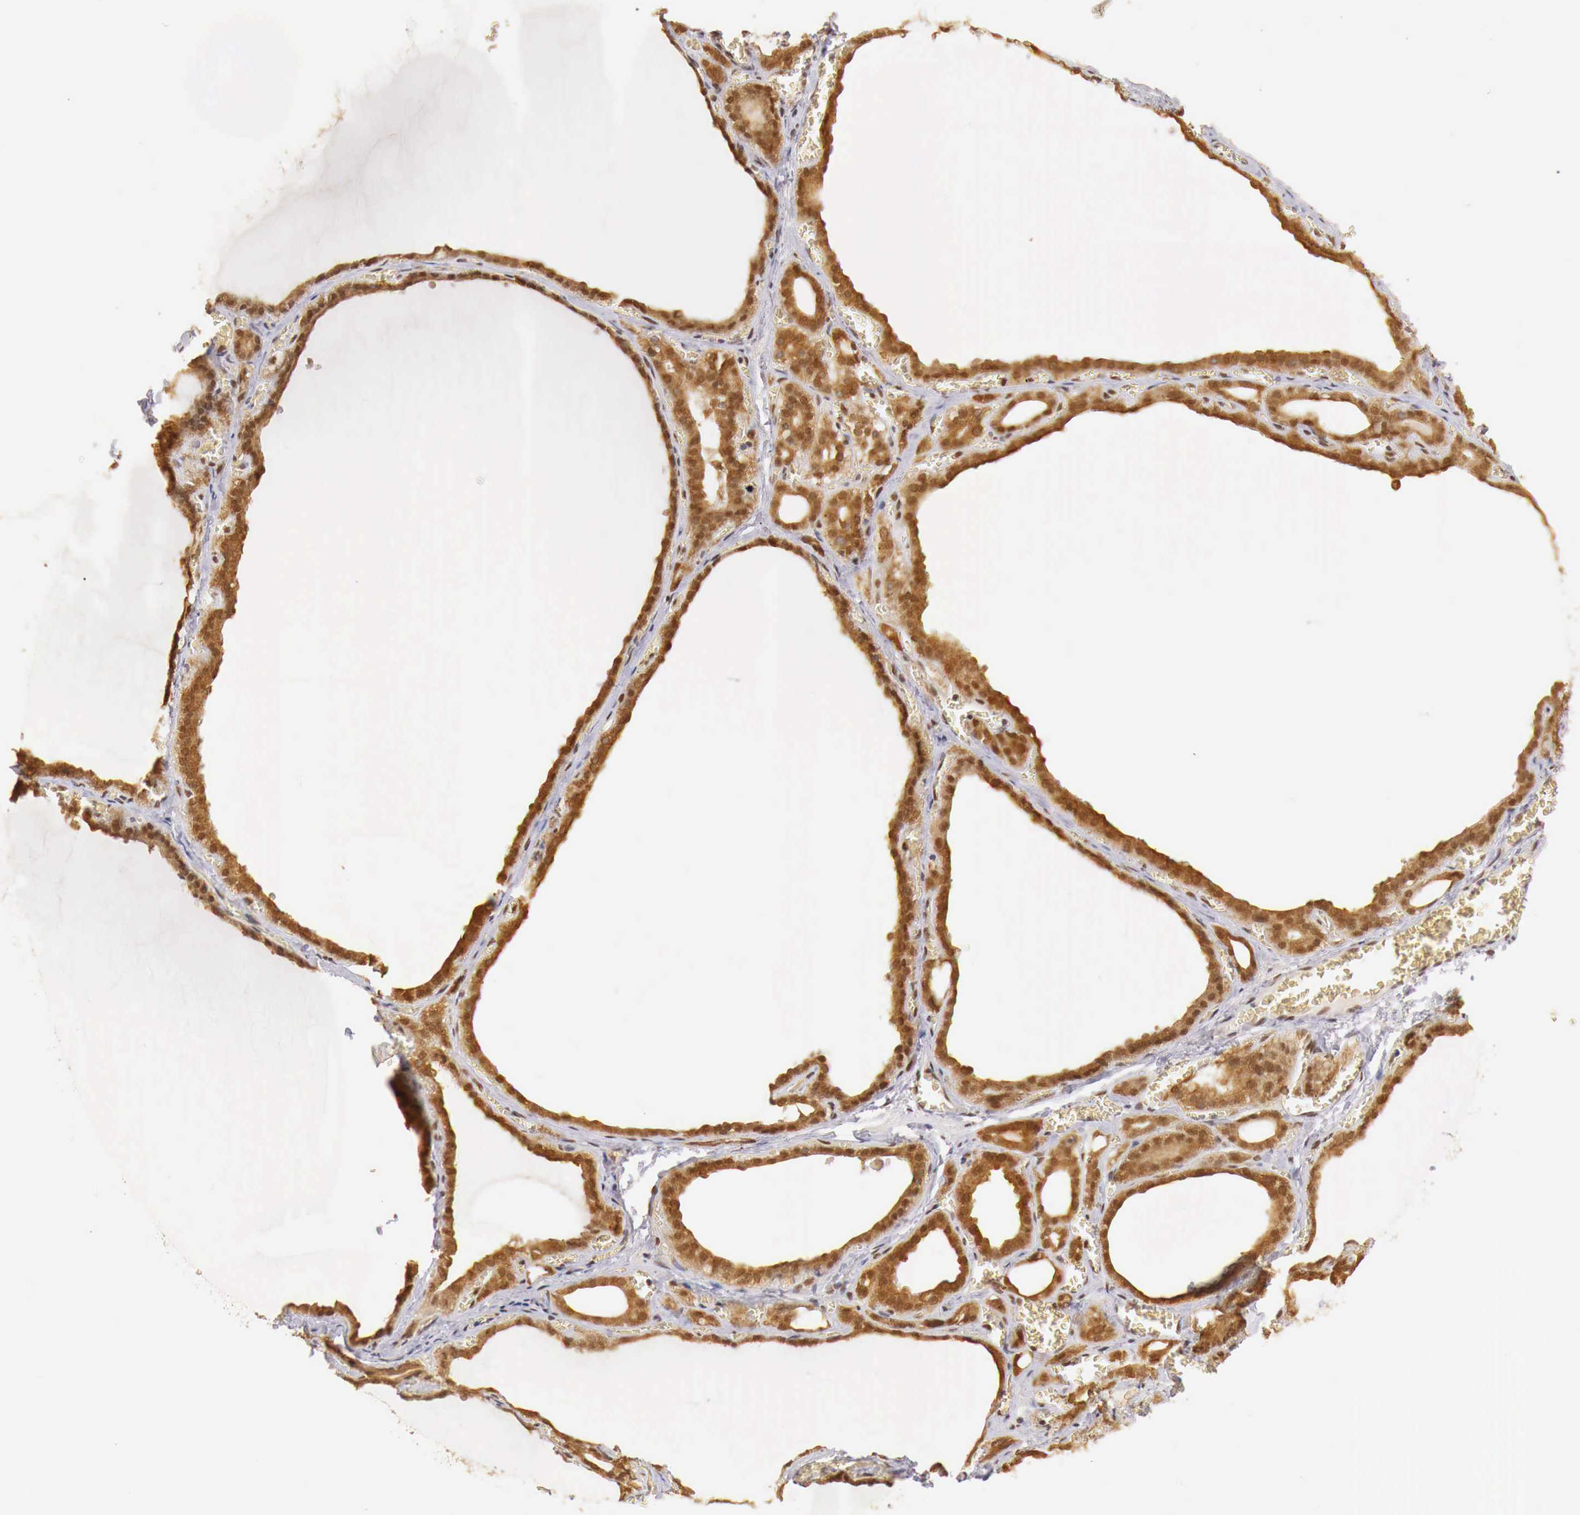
{"staining": {"intensity": "strong", "quantity": ">75%", "location": "cytoplasmic/membranous,nuclear"}, "tissue": "thyroid gland", "cell_type": "Glandular cells", "image_type": "normal", "snomed": [{"axis": "morphology", "description": "Normal tissue, NOS"}, {"axis": "topography", "description": "Thyroid gland"}], "caption": "Glandular cells demonstrate high levels of strong cytoplasmic/membranous,nuclear expression in about >75% of cells in unremarkable thyroid gland. The staining was performed using DAB (3,3'-diaminobenzidine), with brown indicating positive protein expression. Nuclei are stained blue with hematoxylin.", "gene": "GPKOW", "patient": {"sex": "female", "age": 55}}